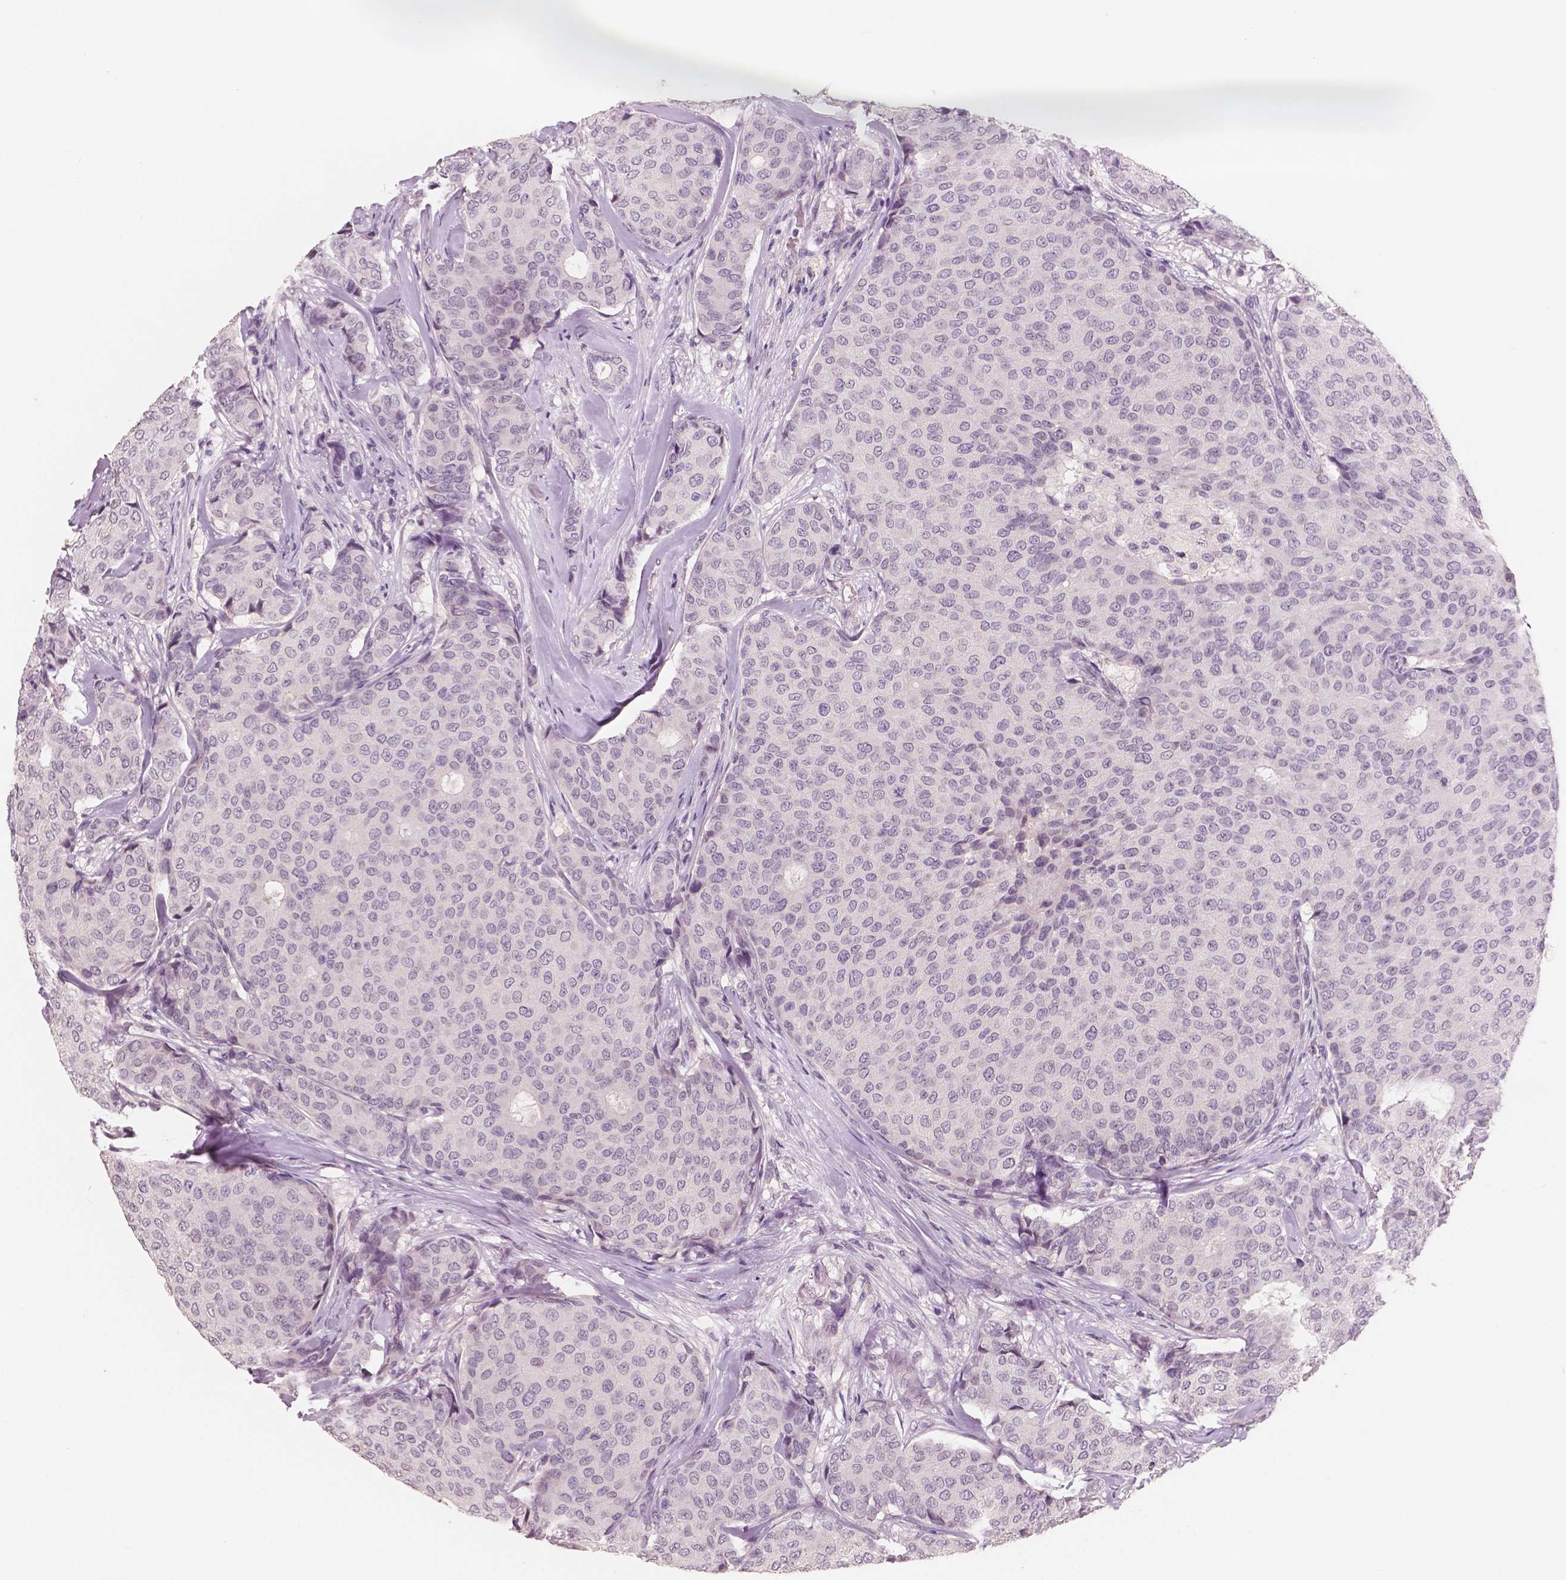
{"staining": {"intensity": "negative", "quantity": "none", "location": "none"}, "tissue": "breast cancer", "cell_type": "Tumor cells", "image_type": "cancer", "snomed": [{"axis": "morphology", "description": "Duct carcinoma"}, {"axis": "topography", "description": "Breast"}], "caption": "Tumor cells show no significant expression in breast cancer (infiltrating ductal carcinoma). (Immunohistochemistry (ihc), brightfield microscopy, high magnification).", "gene": "NECAB1", "patient": {"sex": "female", "age": 75}}